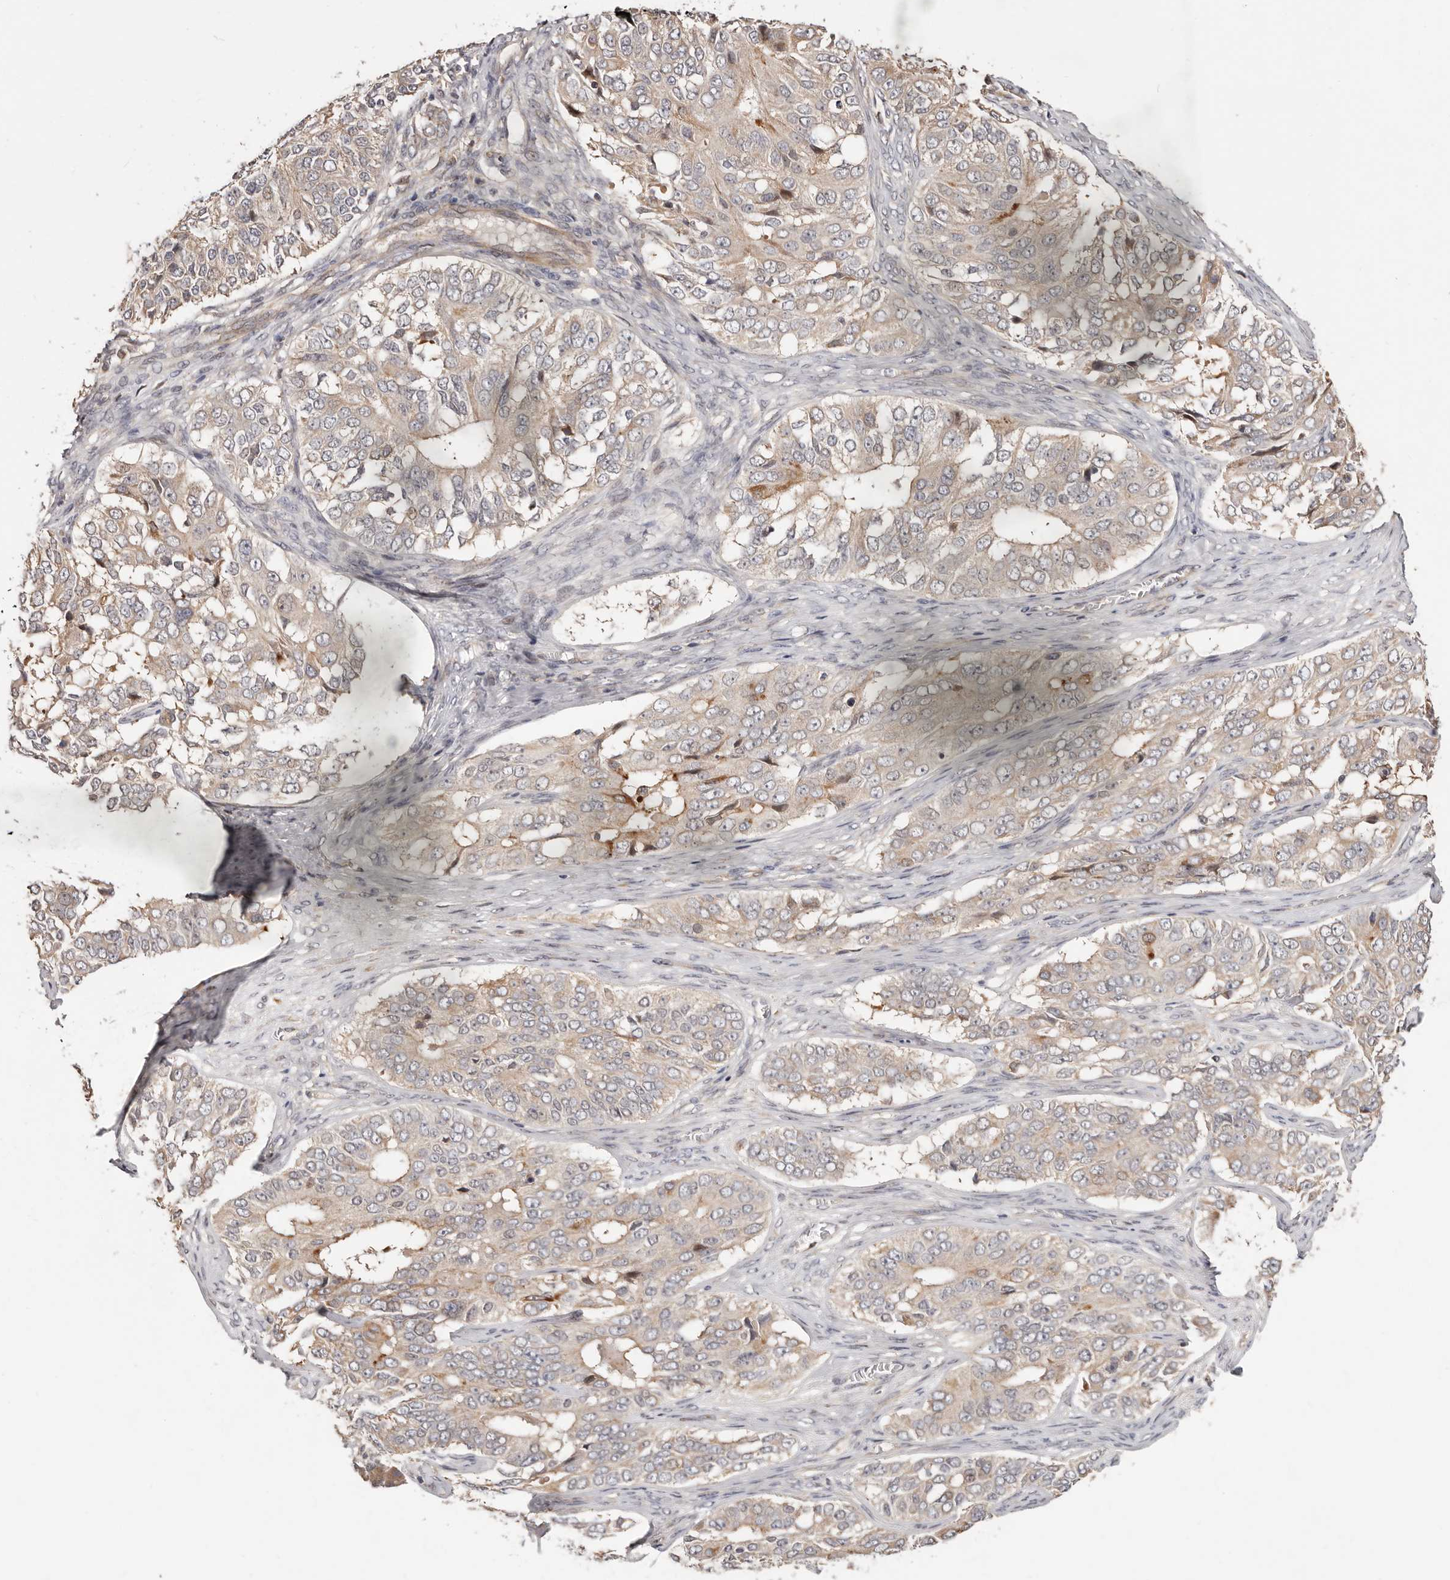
{"staining": {"intensity": "moderate", "quantity": "<25%", "location": "cytoplasmic/membranous"}, "tissue": "ovarian cancer", "cell_type": "Tumor cells", "image_type": "cancer", "snomed": [{"axis": "morphology", "description": "Carcinoma, endometroid"}, {"axis": "topography", "description": "Ovary"}], "caption": "The image shows a brown stain indicating the presence of a protein in the cytoplasmic/membranous of tumor cells in ovarian cancer.", "gene": "USP33", "patient": {"sex": "female", "age": 51}}